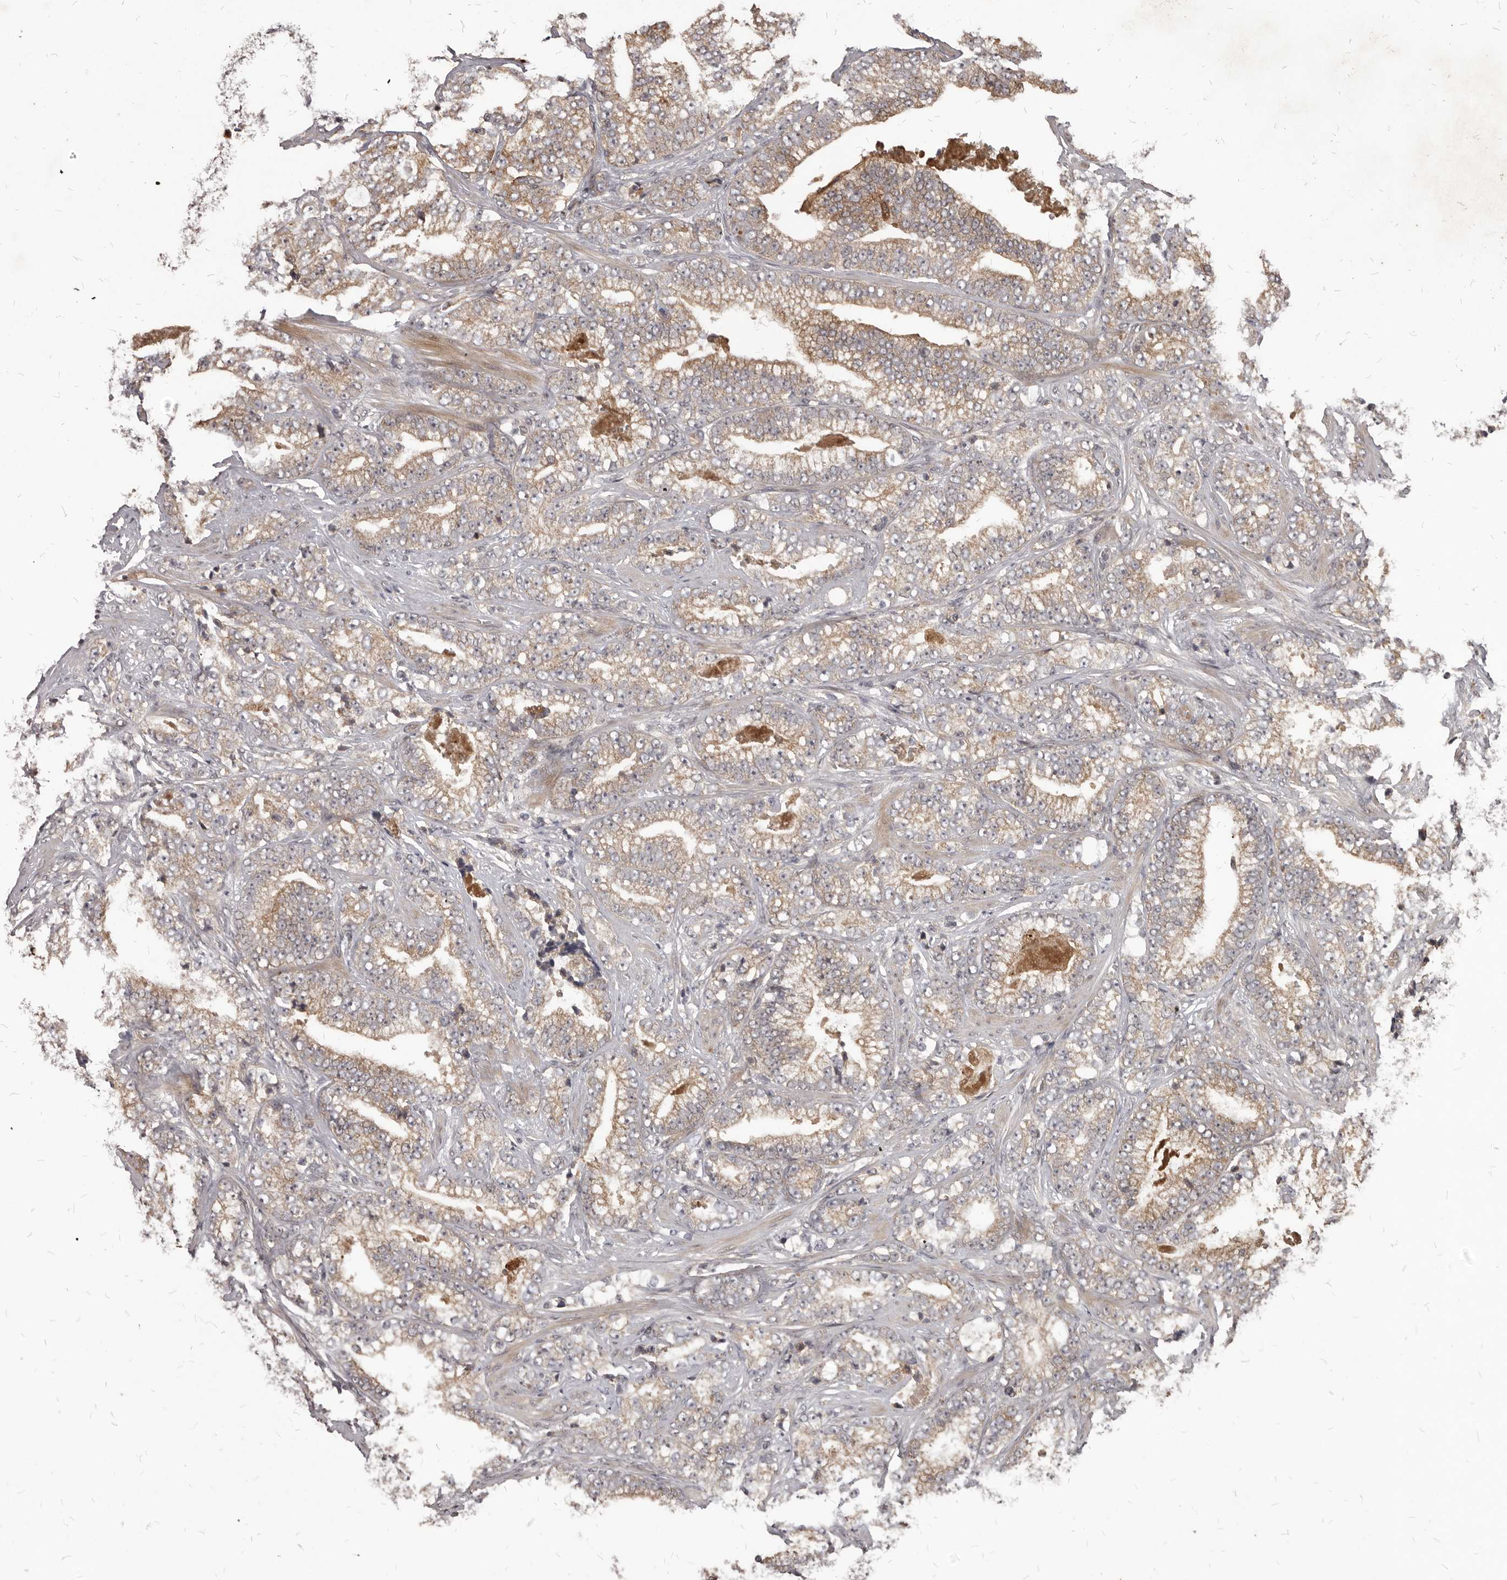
{"staining": {"intensity": "weak", "quantity": ">75%", "location": "cytoplasmic/membranous"}, "tissue": "prostate cancer", "cell_type": "Tumor cells", "image_type": "cancer", "snomed": [{"axis": "morphology", "description": "Adenocarcinoma, High grade"}, {"axis": "topography", "description": "Prostate and seminal vesicle, NOS"}], "caption": "Approximately >75% of tumor cells in human prostate cancer show weak cytoplasmic/membranous protein expression as visualized by brown immunohistochemical staining.", "gene": "GABPB2", "patient": {"sex": "male", "age": 67}}